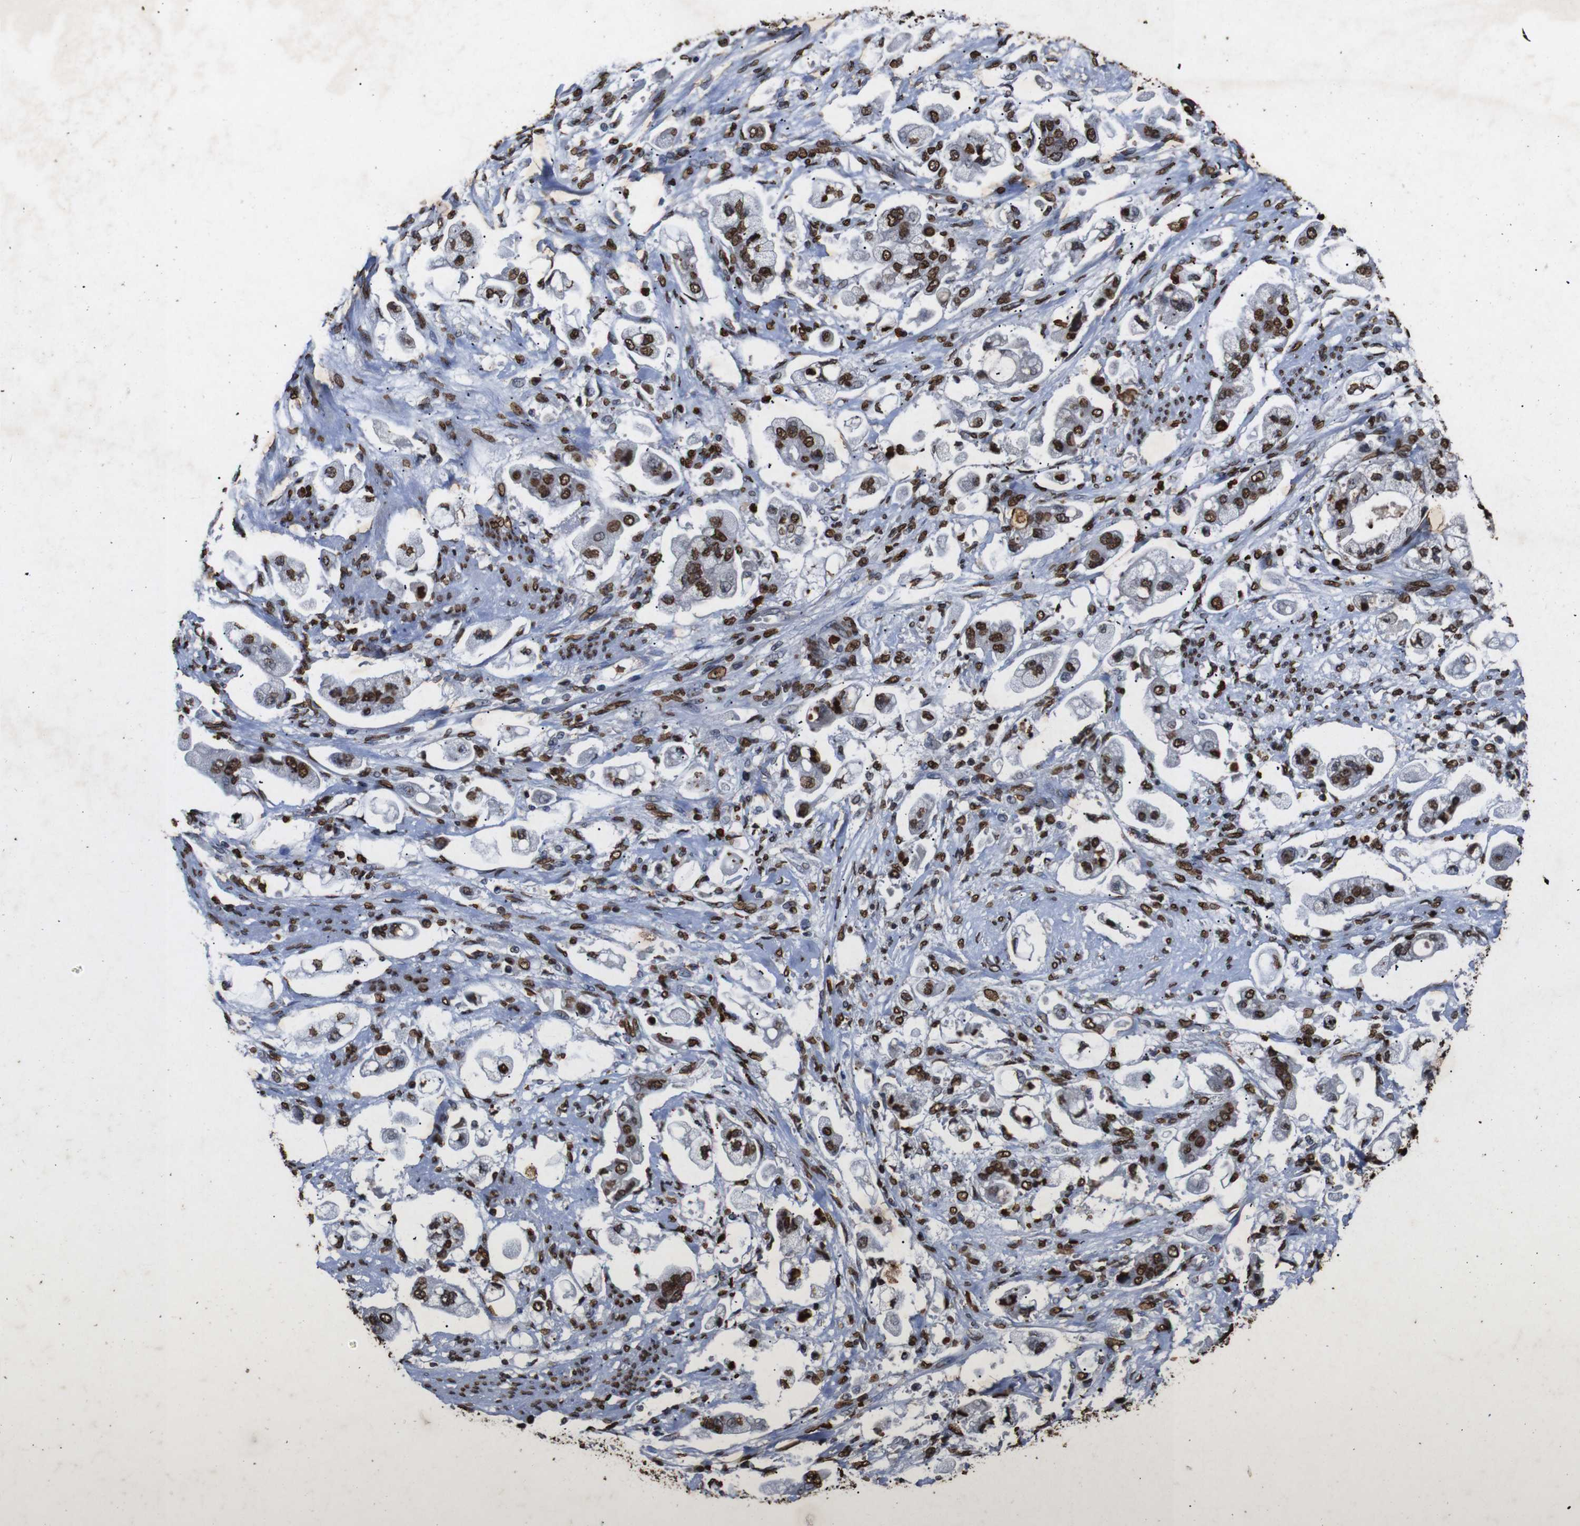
{"staining": {"intensity": "strong", "quantity": ">75%", "location": "nuclear"}, "tissue": "stomach cancer", "cell_type": "Tumor cells", "image_type": "cancer", "snomed": [{"axis": "morphology", "description": "Adenocarcinoma, NOS"}, {"axis": "topography", "description": "Stomach"}], "caption": "Protein staining demonstrates strong nuclear positivity in approximately >75% of tumor cells in adenocarcinoma (stomach).", "gene": "MDM2", "patient": {"sex": "male", "age": 62}}